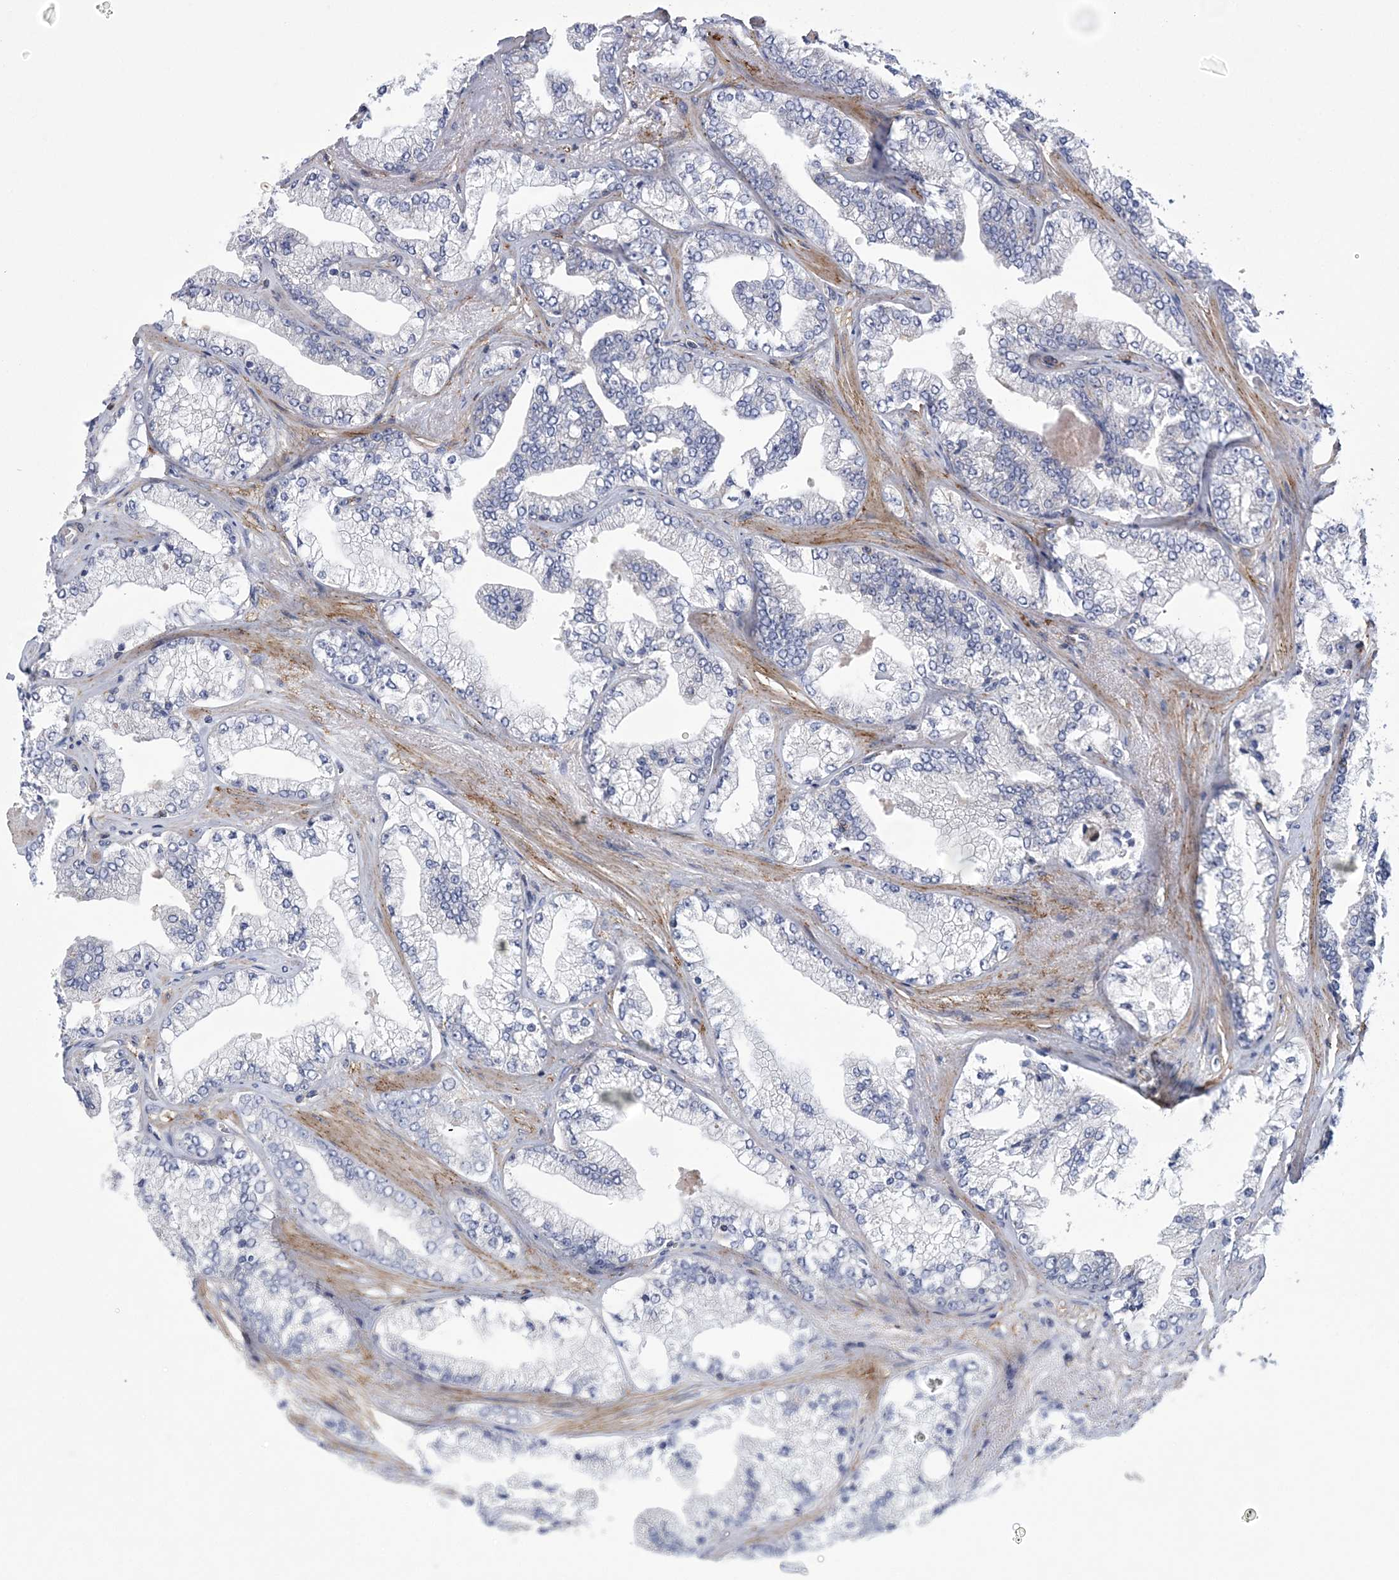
{"staining": {"intensity": "negative", "quantity": "none", "location": "none"}, "tissue": "prostate cancer", "cell_type": "Tumor cells", "image_type": "cancer", "snomed": [{"axis": "morphology", "description": "Adenocarcinoma, High grade"}, {"axis": "topography", "description": "Prostate"}], "caption": "Prostate cancer (adenocarcinoma (high-grade)) was stained to show a protein in brown. There is no significant positivity in tumor cells. The staining is performed using DAB (3,3'-diaminobenzidine) brown chromogen with nuclei counter-stained in using hematoxylin.", "gene": "ARSJ", "patient": {"sex": "male", "age": 71}}